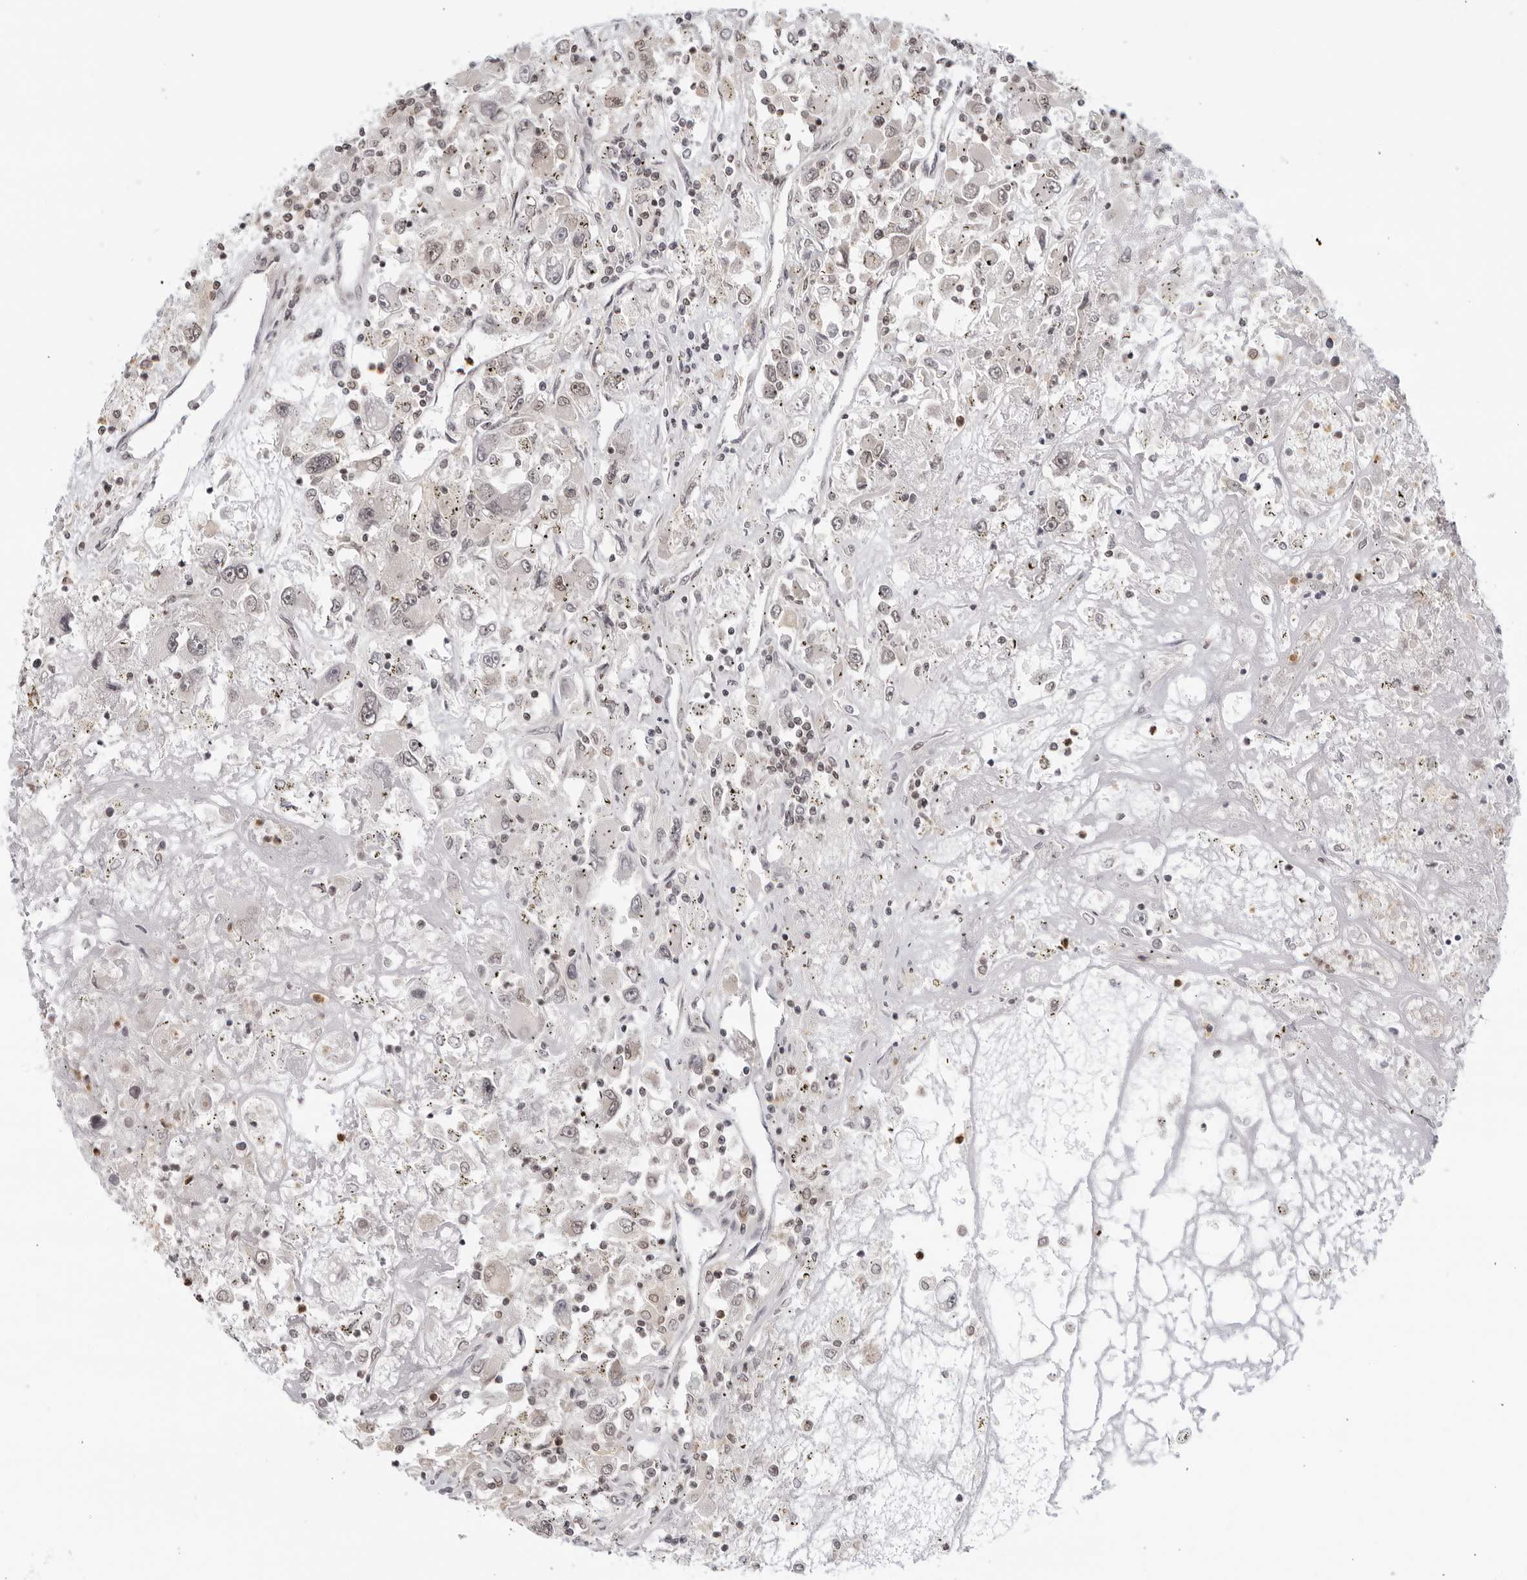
{"staining": {"intensity": "weak", "quantity": "<25%", "location": "nuclear"}, "tissue": "renal cancer", "cell_type": "Tumor cells", "image_type": "cancer", "snomed": [{"axis": "morphology", "description": "Adenocarcinoma, NOS"}, {"axis": "topography", "description": "Kidney"}], "caption": "This is a image of immunohistochemistry staining of renal adenocarcinoma, which shows no positivity in tumor cells.", "gene": "CC2D1B", "patient": {"sex": "female", "age": 52}}